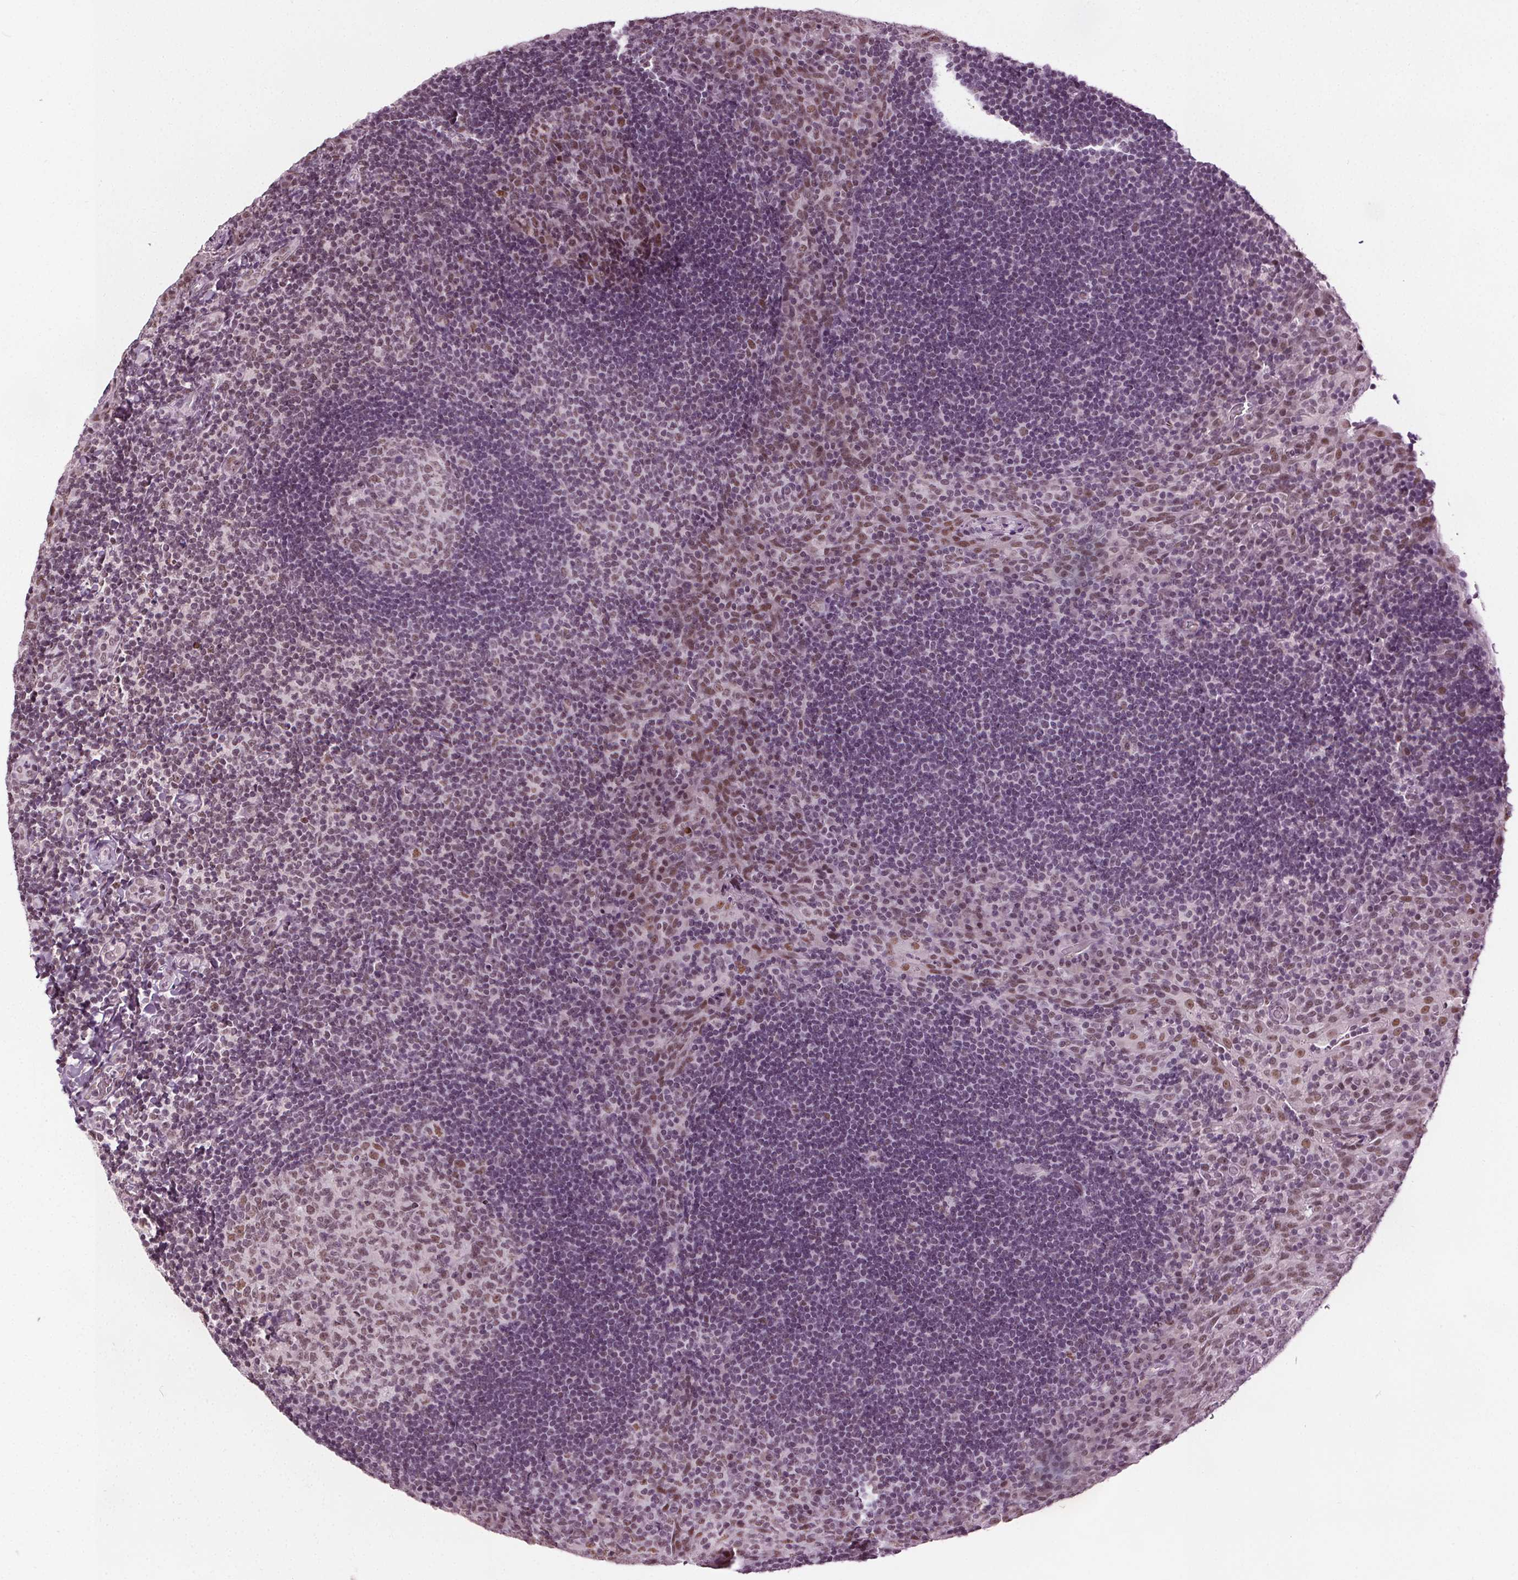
{"staining": {"intensity": "moderate", "quantity": ">75%", "location": "nuclear"}, "tissue": "tonsil", "cell_type": "Germinal center cells", "image_type": "normal", "snomed": [{"axis": "morphology", "description": "Normal tissue, NOS"}, {"axis": "topography", "description": "Tonsil"}], "caption": "A photomicrograph showing moderate nuclear staining in approximately >75% of germinal center cells in normal tonsil, as visualized by brown immunohistochemical staining.", "gene": "IWS1", "patient": {"sex": "male", "age": 17}}